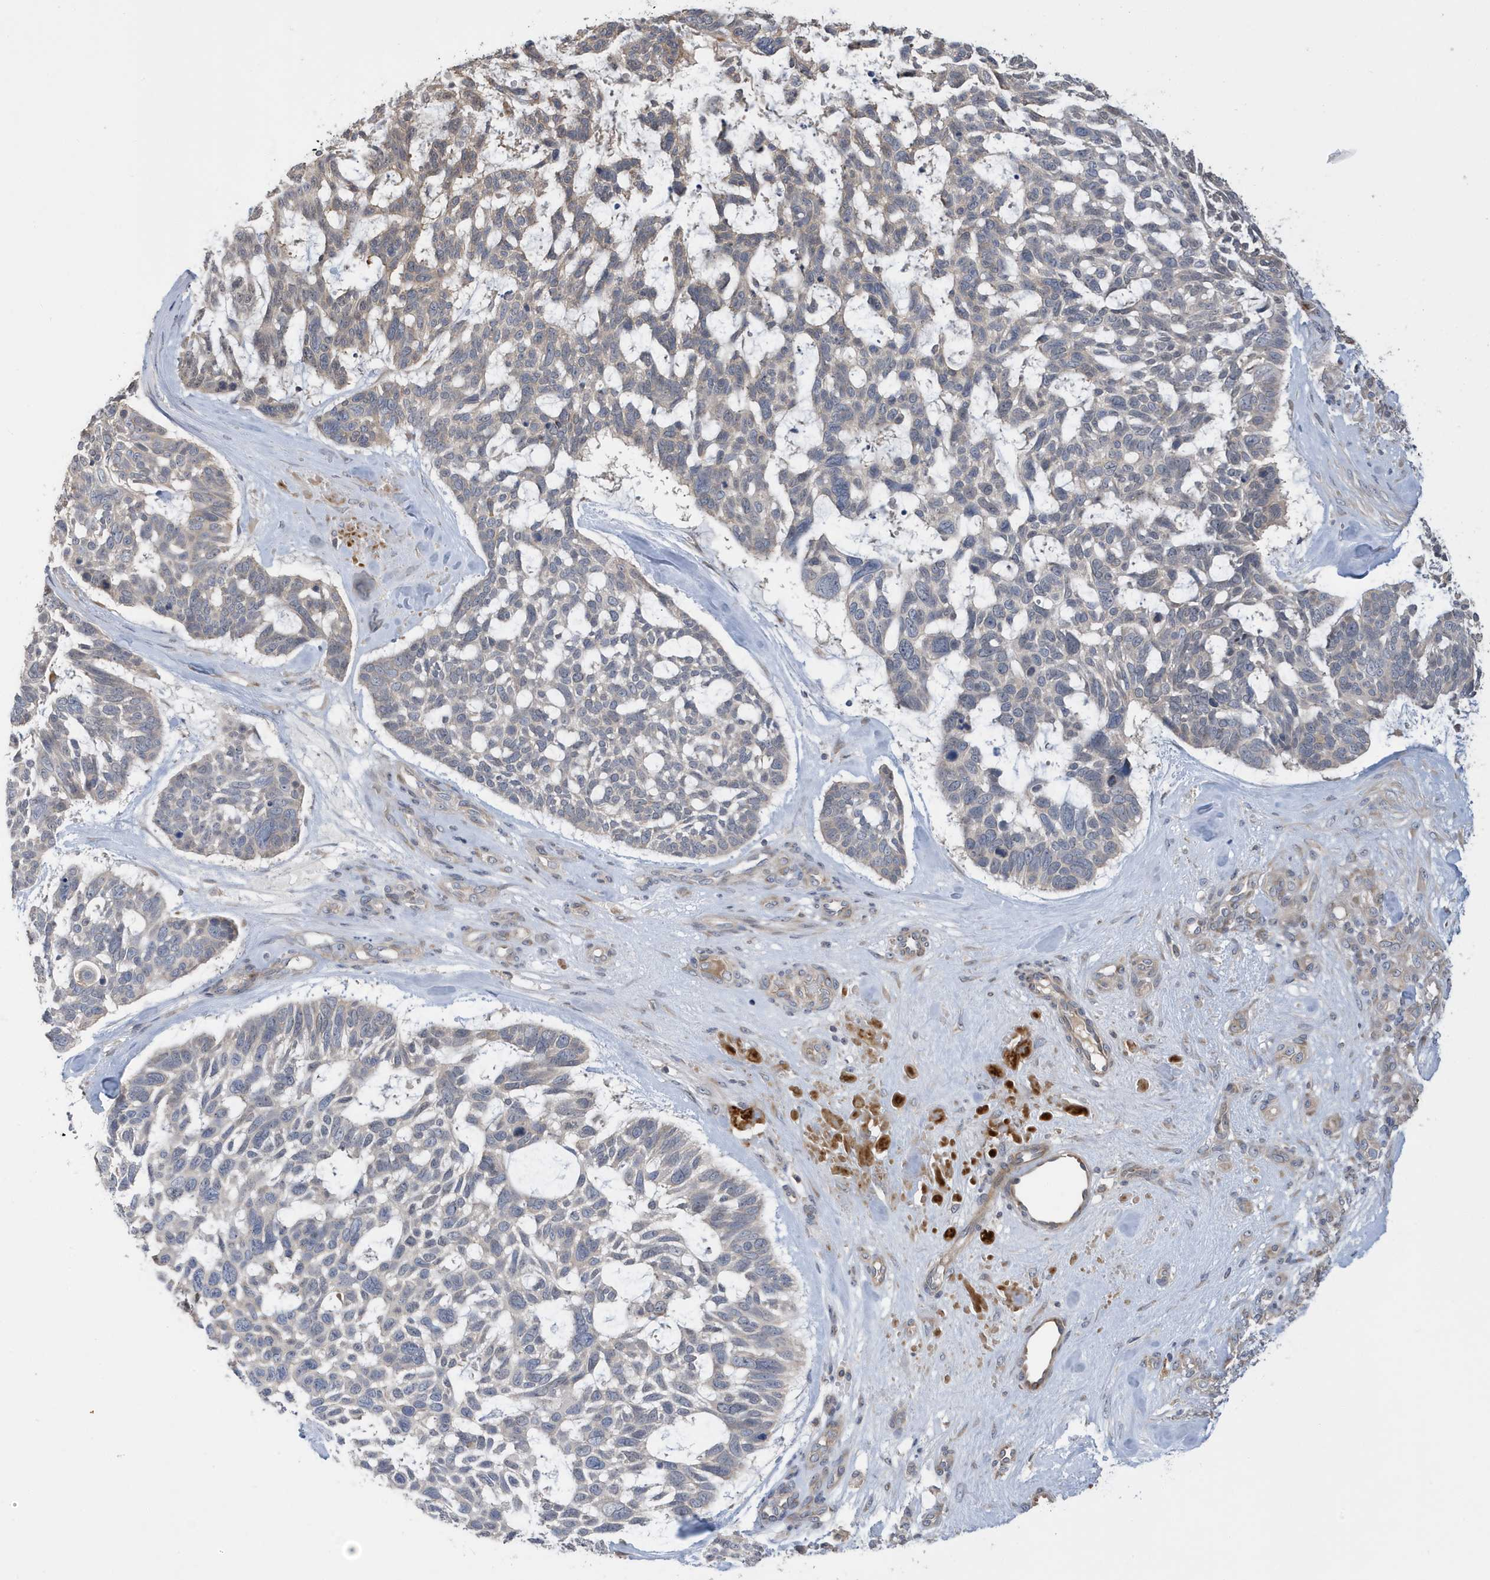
{"staining": {"intensity": "negative", "quantity": "none", "location": "none"}, "tissue": "skin cancer", "cell_type": "Tumor cells", "image_type": "cancer", "snomed": [{"axis": "morphology", "description": "Basal cell carcinoma"}, {"axis": "topography", "description": "Skin"}], "caption": "Immunohistochemical staining of skin basal cell carcinoma demonstrates no significant positivity in tumor cells. Brightfield microscopy of immunohistochemistry (IHC) stained with DAB (brown) and hematoxylin (blue), captured at high magnification.", "gene": "LAPTM4A", "patient": {"sex": "male", "age": 88}}